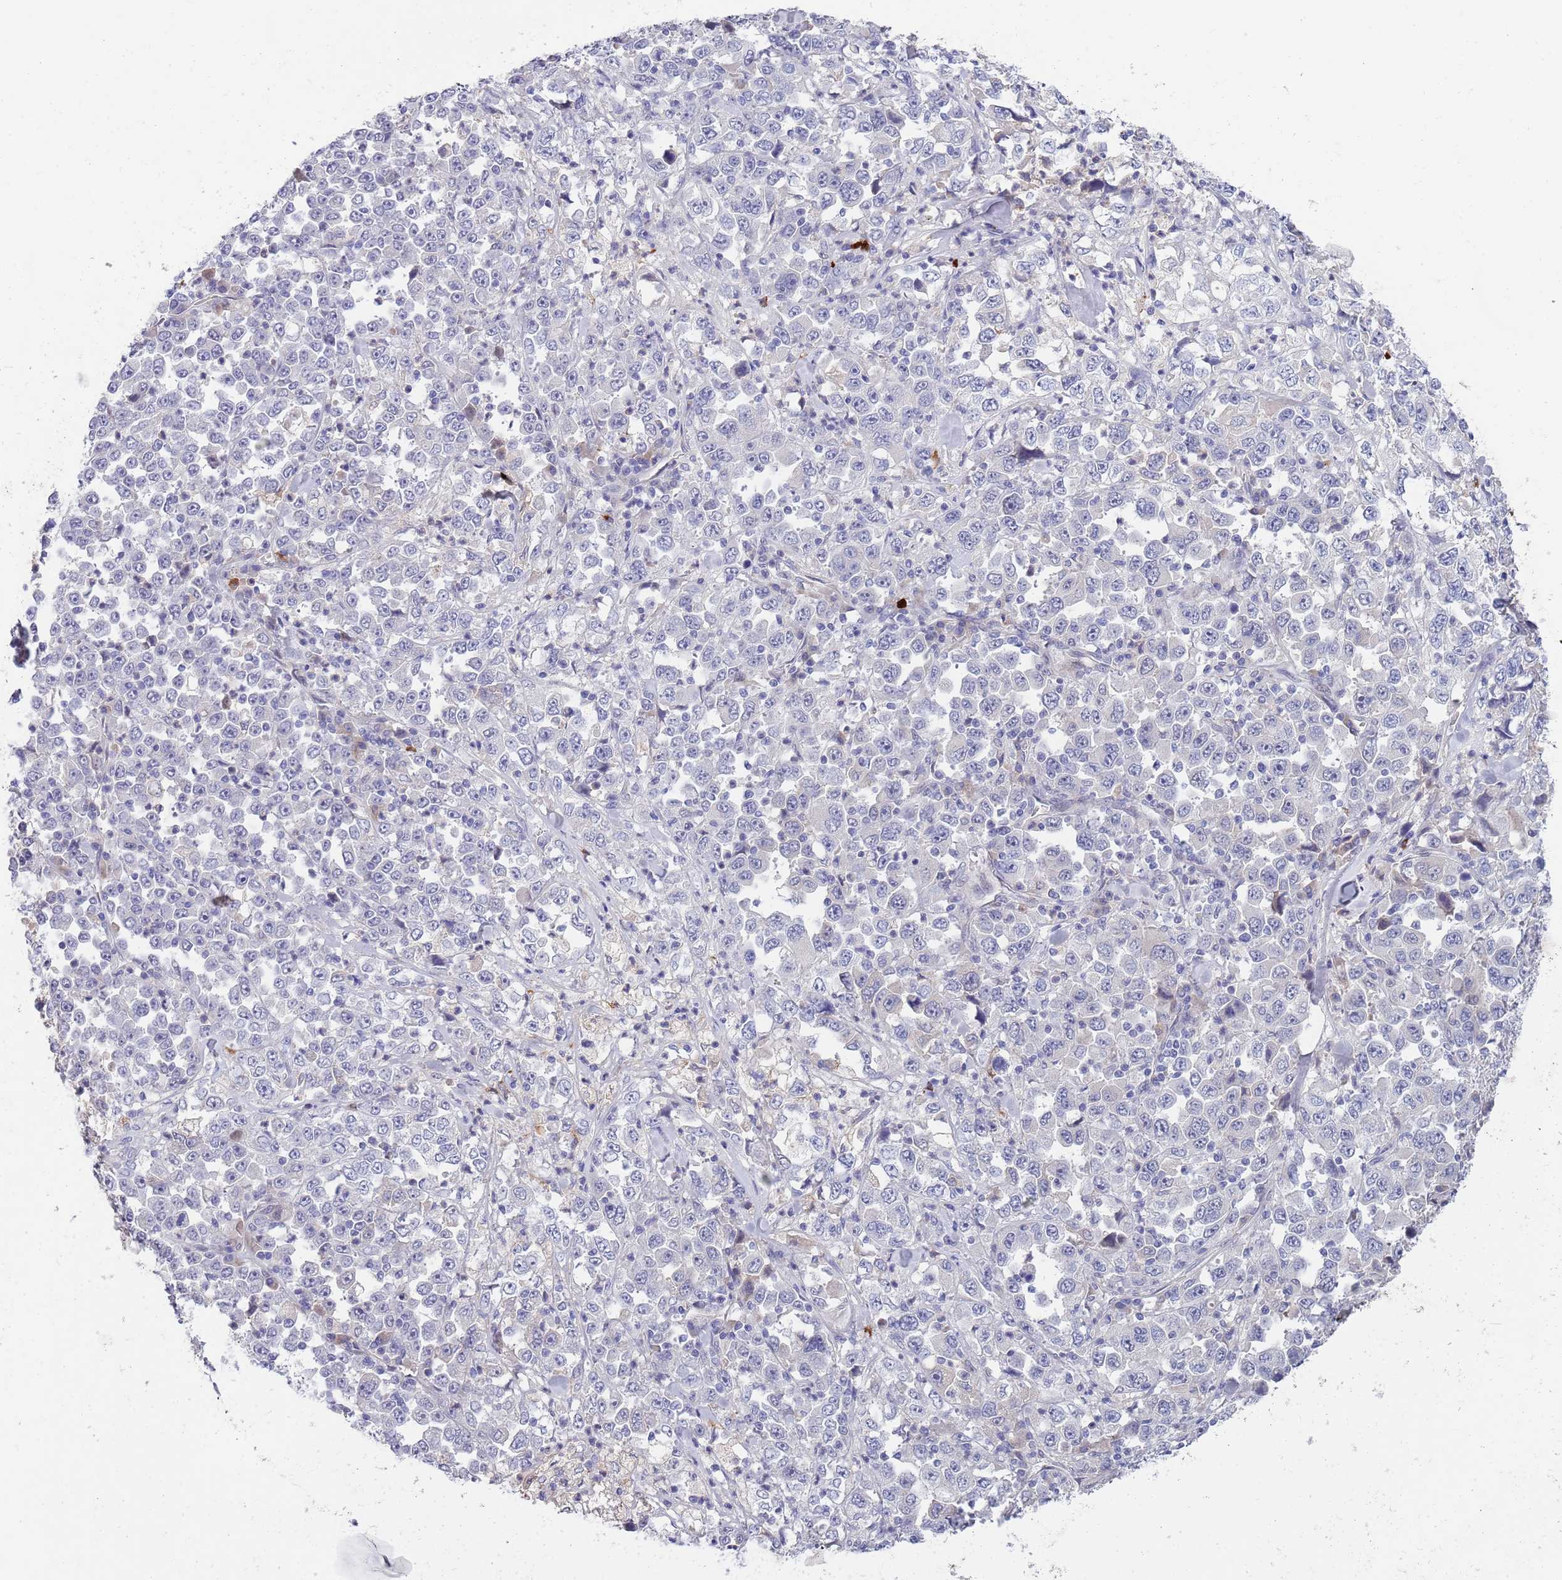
{"staining": {"intensity": "negative", "quantity": "none", "location": "none"}, "tissue": "stomach cancer", "cell_type": "Tumor cells", "image_type": "cancer", "snomed": [{"axis": "morphology", "description": "Normal tissue, NOS"}, {"axis": "morphology", "description": "Adenocarcinoma, NOS"}, {"axis": "topography", "description": "Stomach, upper"}, {"axis": "topography", "description": "Stomach"}], "caption": "Tumor cells are negative for protein expression in human adenocarcinoma (stomach).", "gene": "NLRP6", "patient": {"sex": "male", "age": 59}}